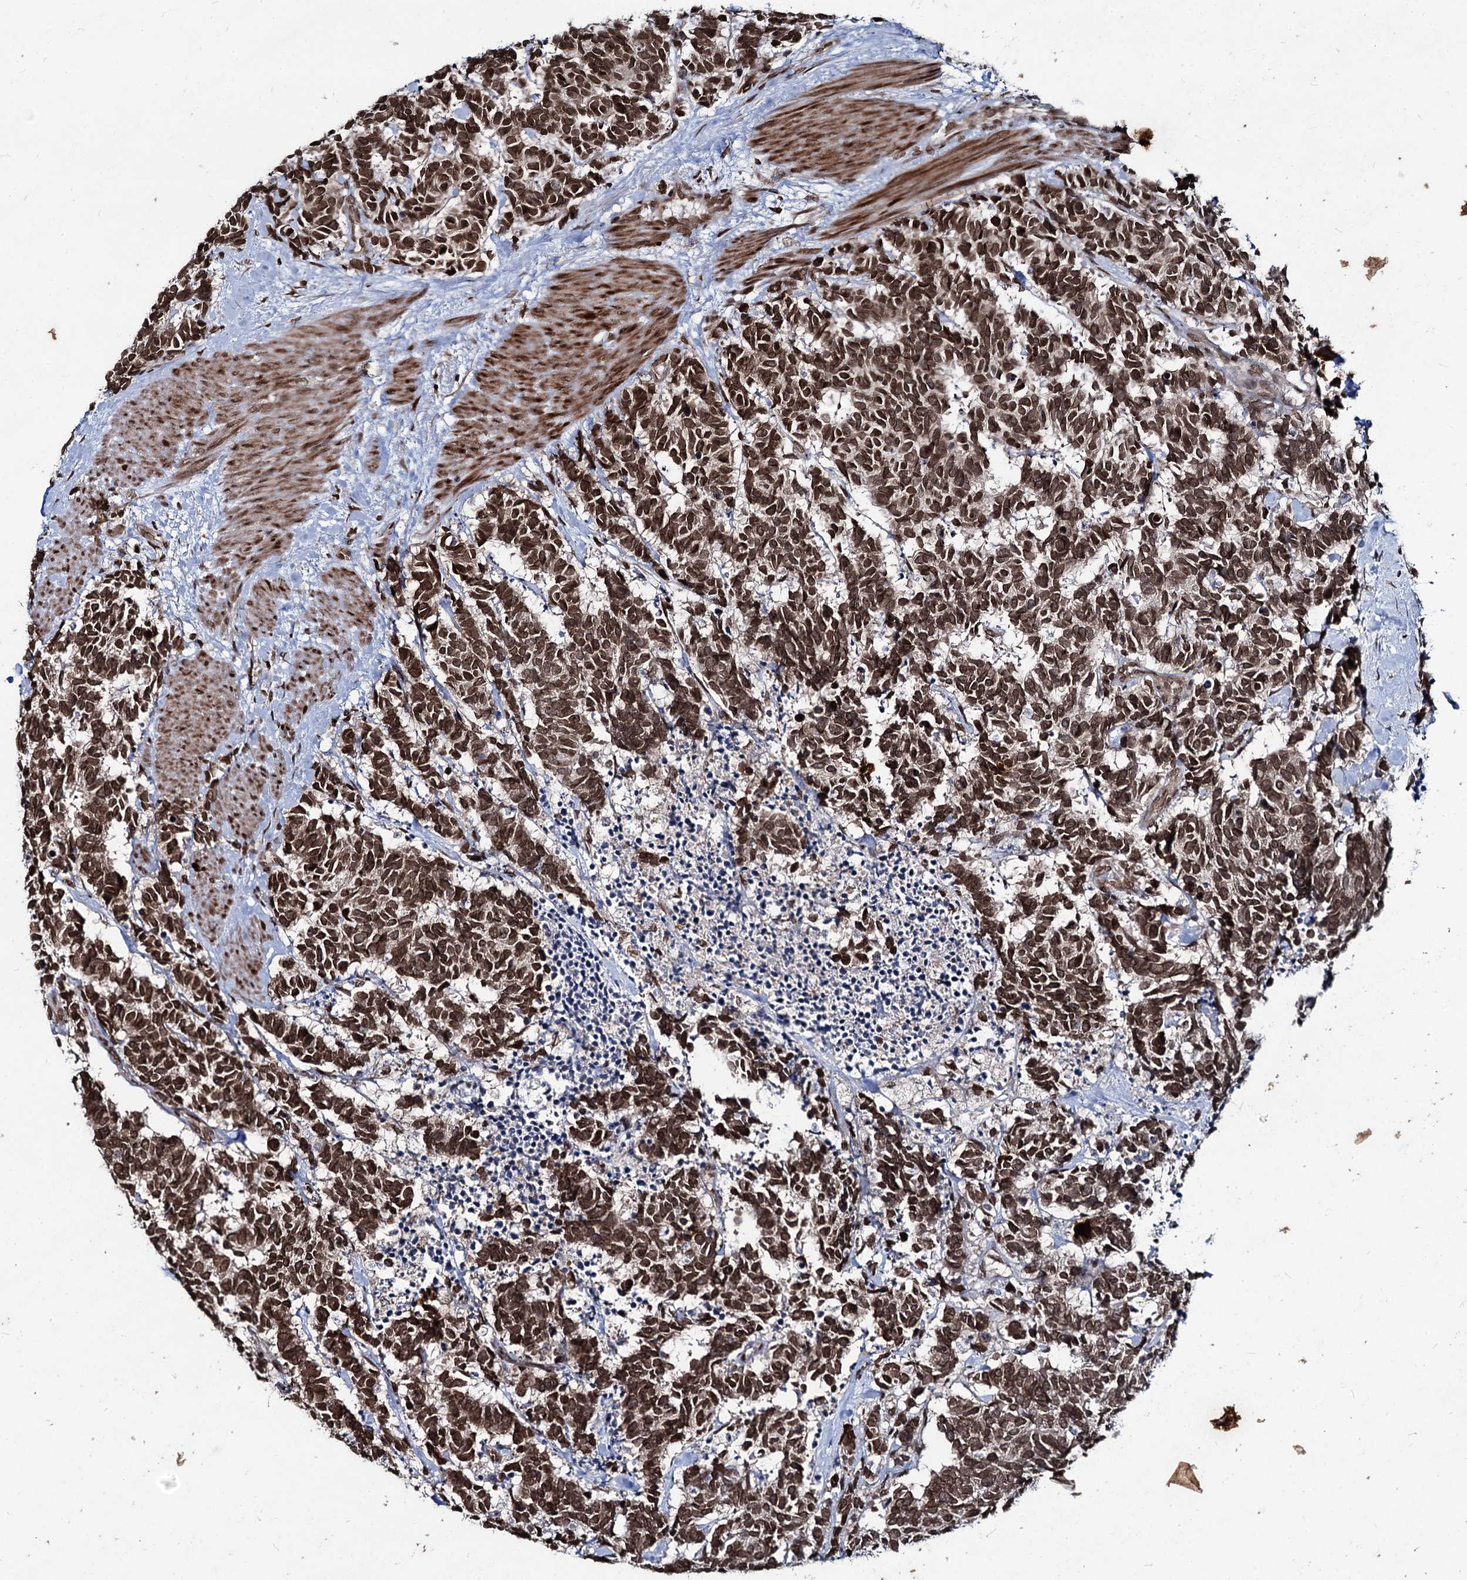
{"staining": {"intensity": "strong", "quantity": ">75%", "location": "cytoplasmic/membranous,nuclear"}, "tissue": "carcinoid", "cell_type": "Tumor cells", "image_type": "cancer", "snomed": [{"axis": "morphology", "description": "Carcinoma, NOS"}, {"axis": "morphology", "description": "Carcinoid, malignant, NOS"}, {"axis": "topography", "description": "Urinary bladder"}], "caption": "An image of malignant carcinoid stained for a protein shows strong cytoplasmic/membranous and nuclear brown staining in tumor cells.", "gene": "RNF6", "patient": {"sex": "male", "age": 57}}